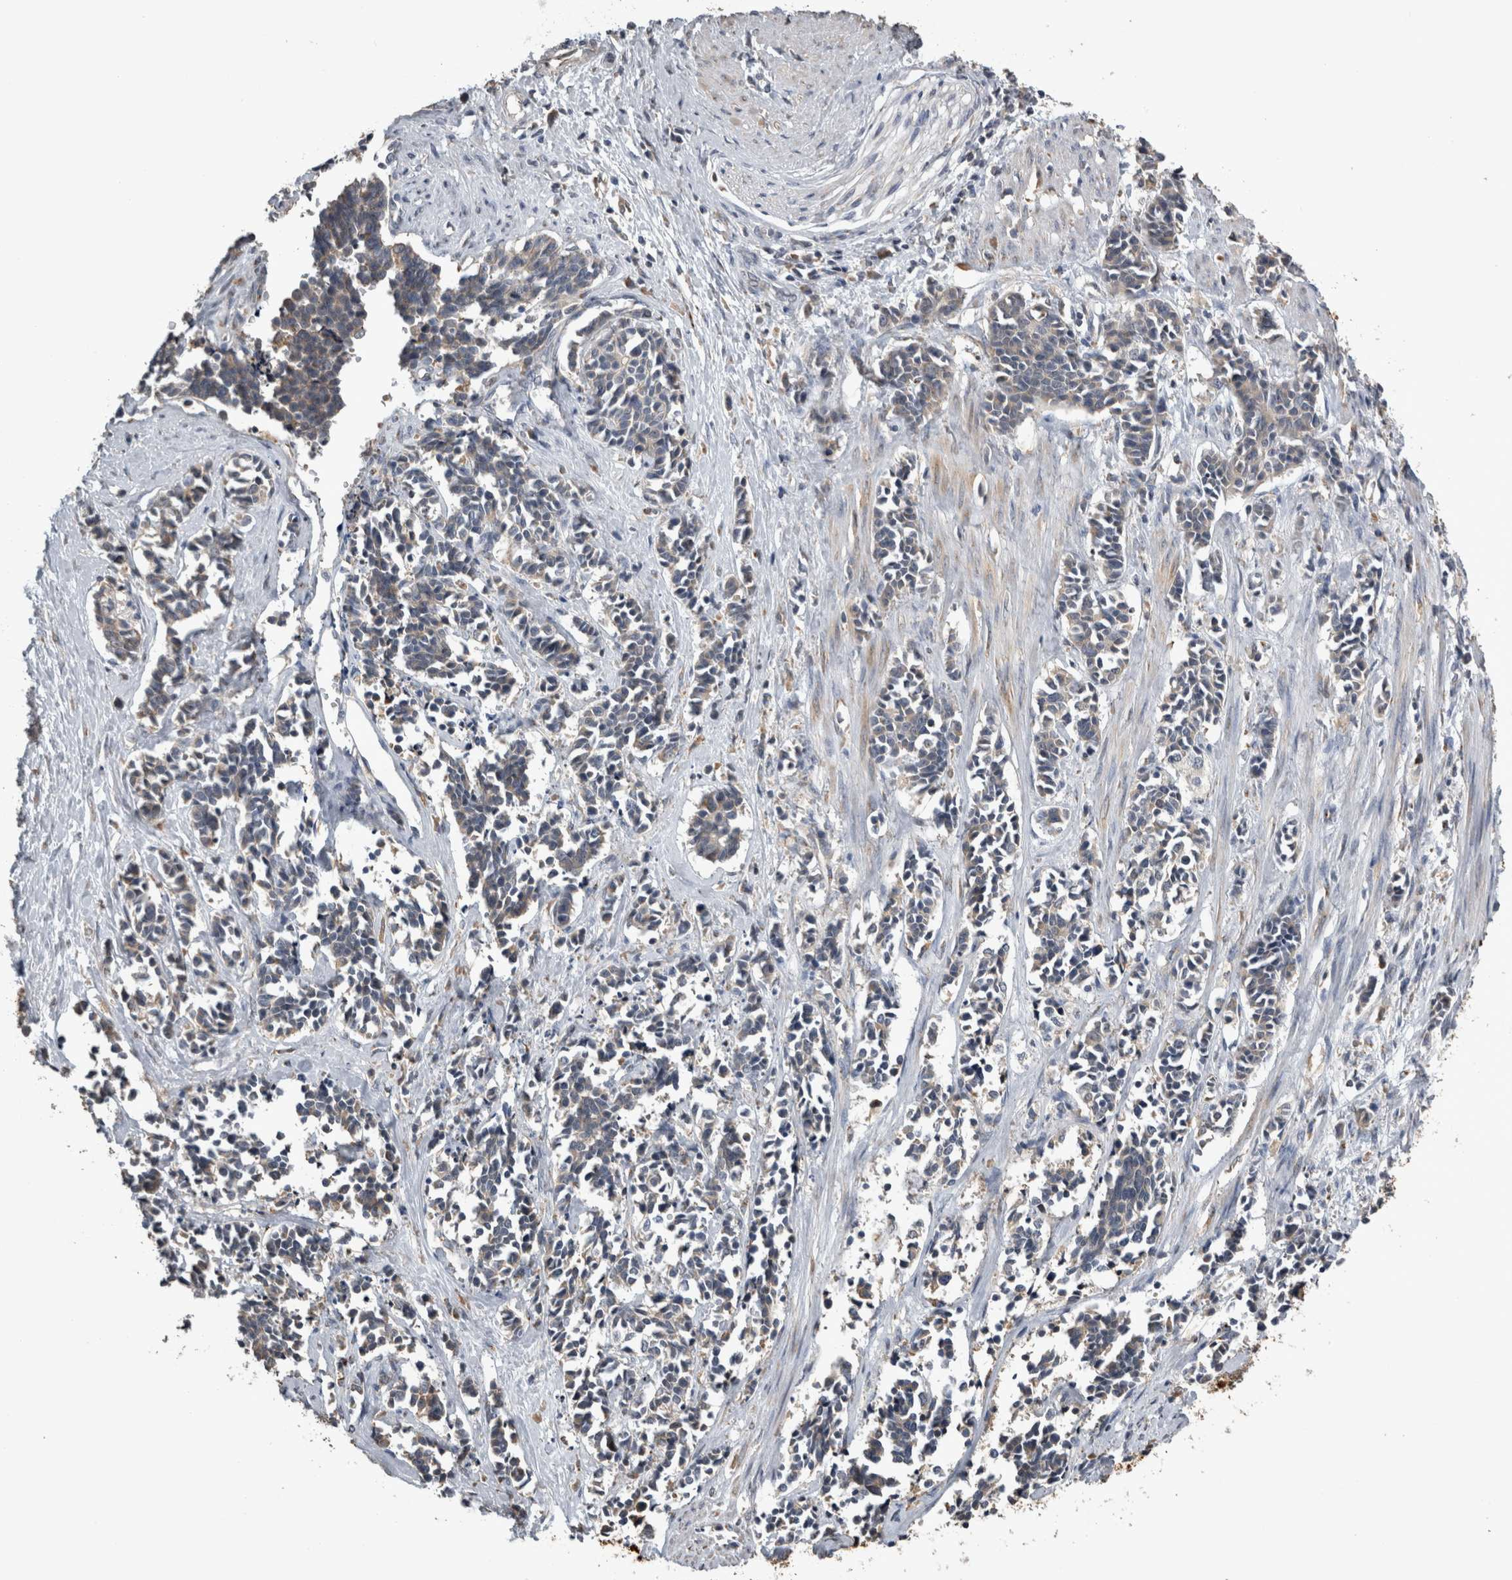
{"staining": {"intensity": "negative", "quantity": "none", "location": "none"}, "tissue": "cervical cancer", "cell_type": "Tumor cells", "image_type": "cancer", "snomed": [{"axis": "morphology", "description": "Squamous cell carcinoma, NOS"}, {"axis": "topography", "description": "Cervix"}], "caption": "The immunohistochemistry image has no significant positivity in tumor cells of squamous cell carcinoma (cervical) tissue. (DAB (3,3'-diaminobenzidine) immunohistochemistry (IHC) with hematoxylin counter stain).", "gene": "ANXA13", "patient": {"sex": "female", "age": 35}}